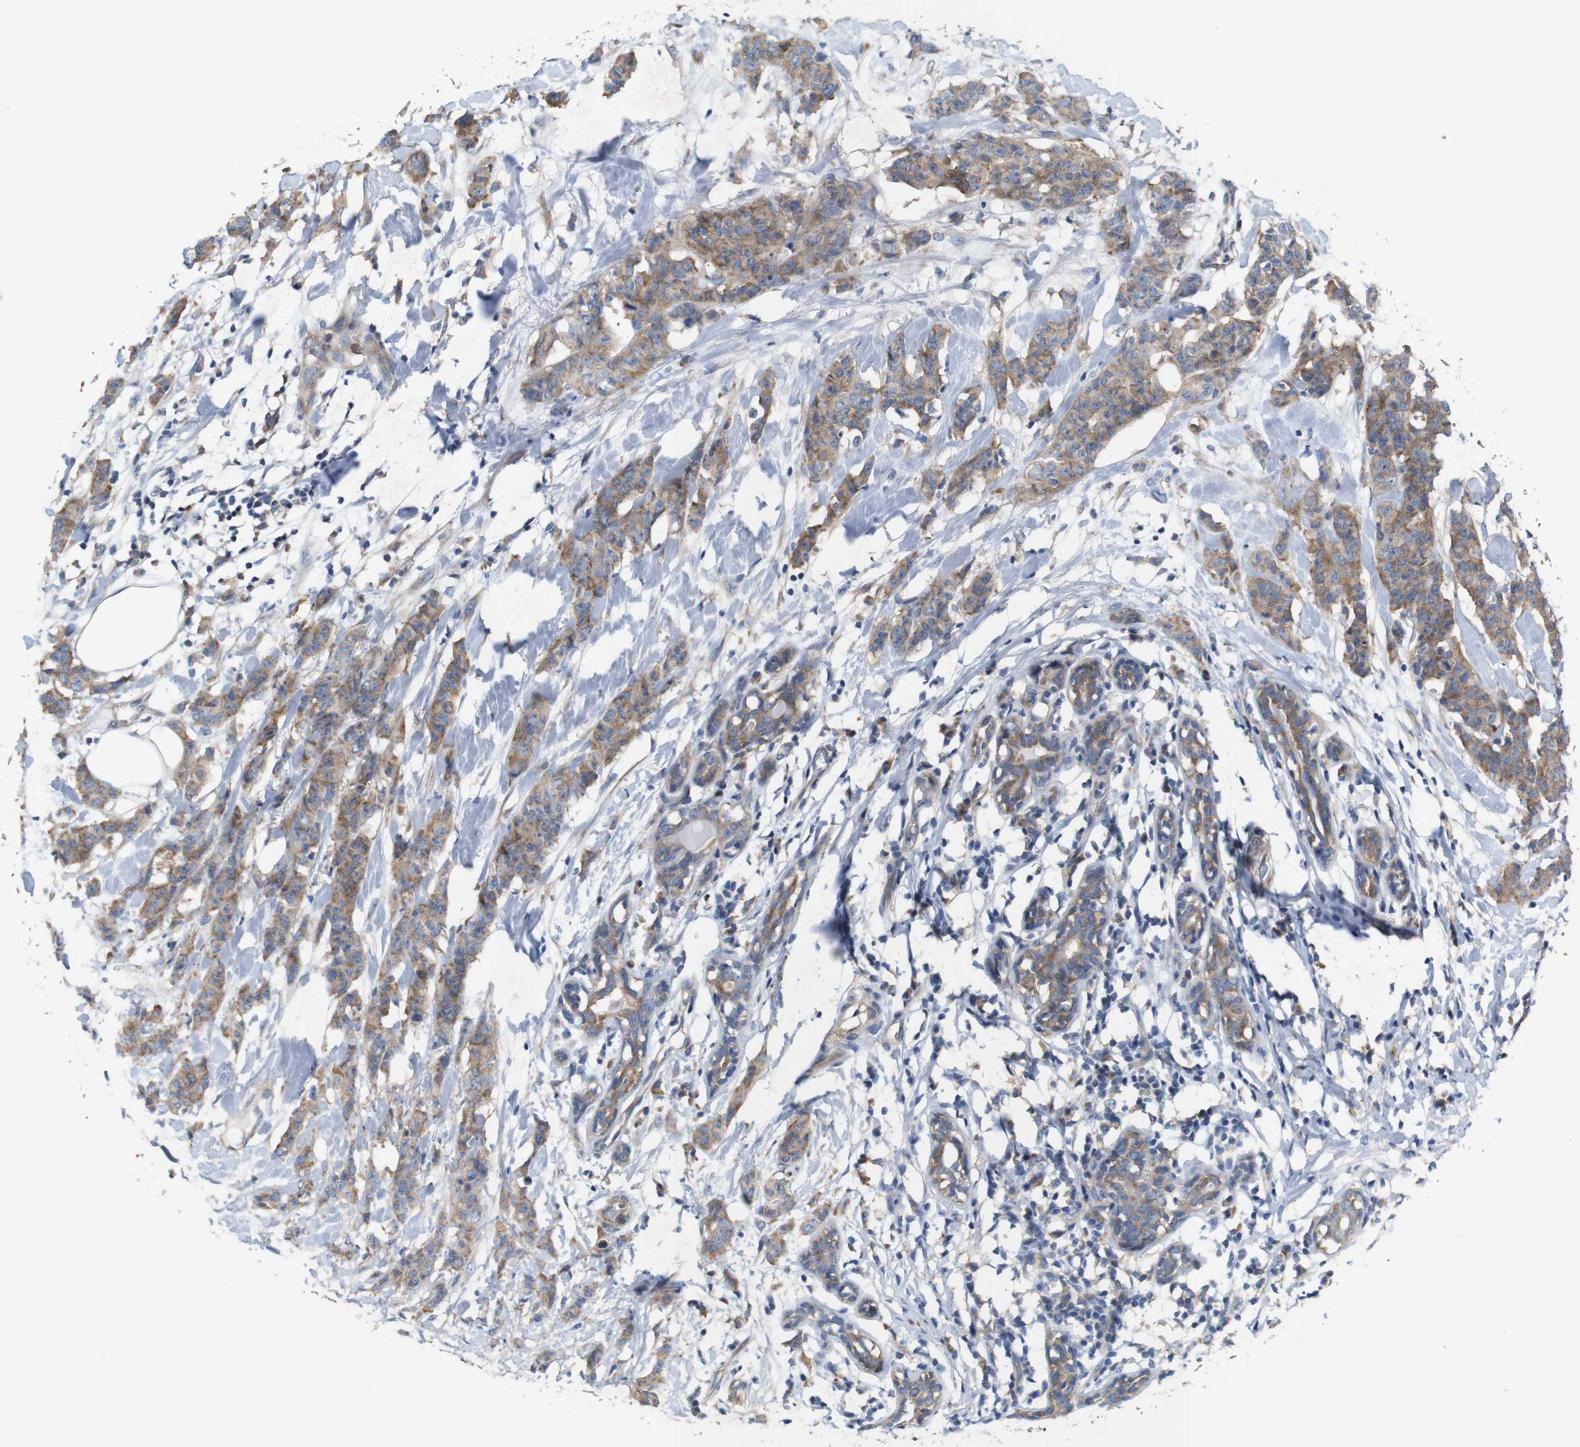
{"staining": {"intensity": "weak", "quantity": ">75%", "location": "cytoplasmic/membranous"}, "tissue": "breast cancer", "cell_type": "Tumor cells", "image_type": "cancer", "snomed": [{"axis": "morphology", "description": "Normal tissue, NOS"}, {"axis": "morphology", "description": "Duct carcinoma"}, {"axis": "topography", "description": "Breast"}], "caption": "There is low levels of weak cytoplasmic/membranous staining in tumor cells of breast cancer (infiltrating ductal carcinoma), as demonstrated by immunohistochemical staining (brown color).", "gene": "SIGLEC8", "patient": {"sex": "female", "age": 40}}